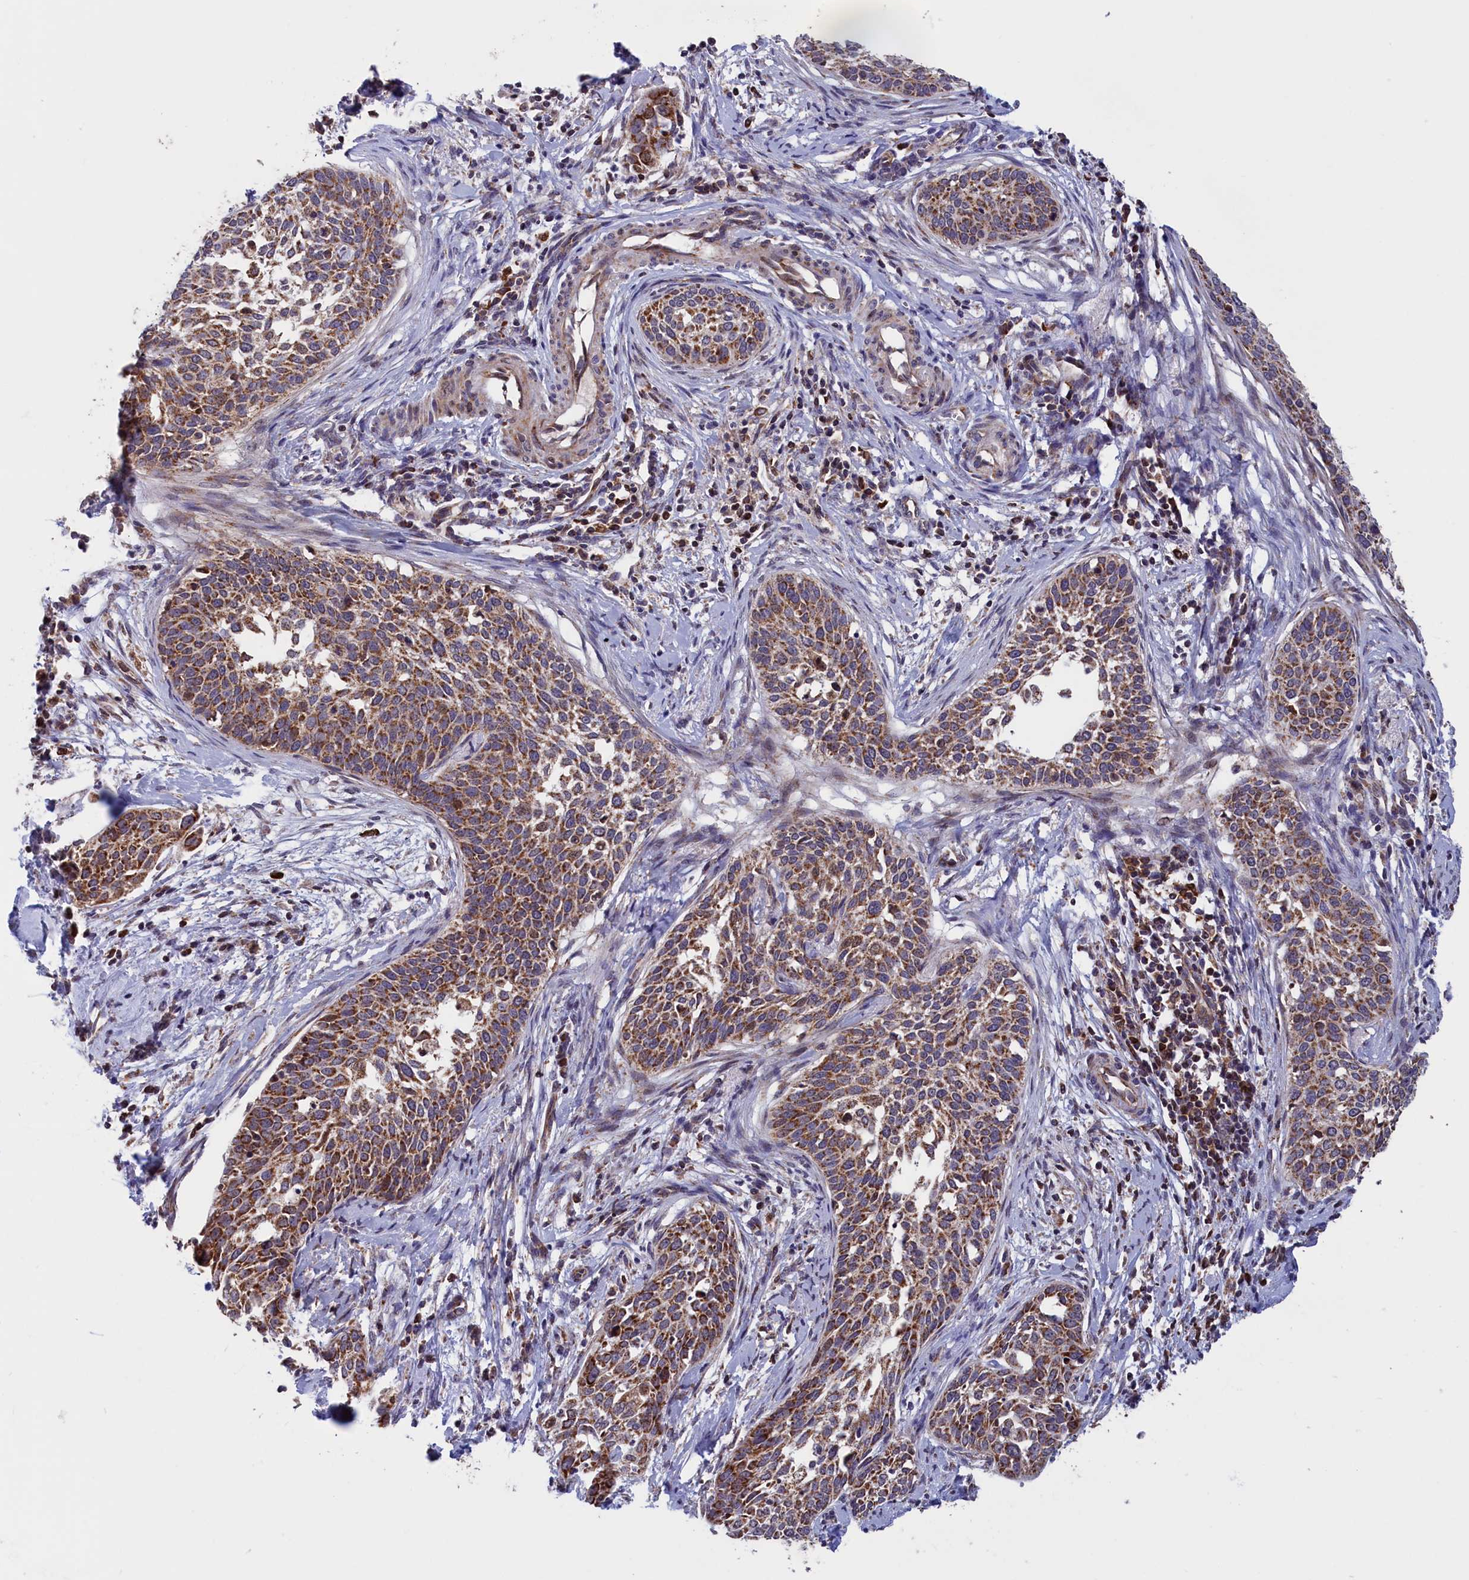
{"staining": {"intensity": "moderate", "quantity": ">75%", "location": "cytoplasmic/membranous"}, "tissue": "cervical cancer", "cell_type": "Tumor cells", "image_type": "cancer", "snomed": [{"axis": "morphology", "description": "Squamous cell carcinoma, NOS"}, {"axis": "topography", "description": "Cervix"}], "caption": "Protein staining shows moderate cytoplasmic/membranous positivity in about >75% of tumor cells in cervical cancer.", "gene": "TIMM44", "patient": {"sex": "female", "age": 44}}